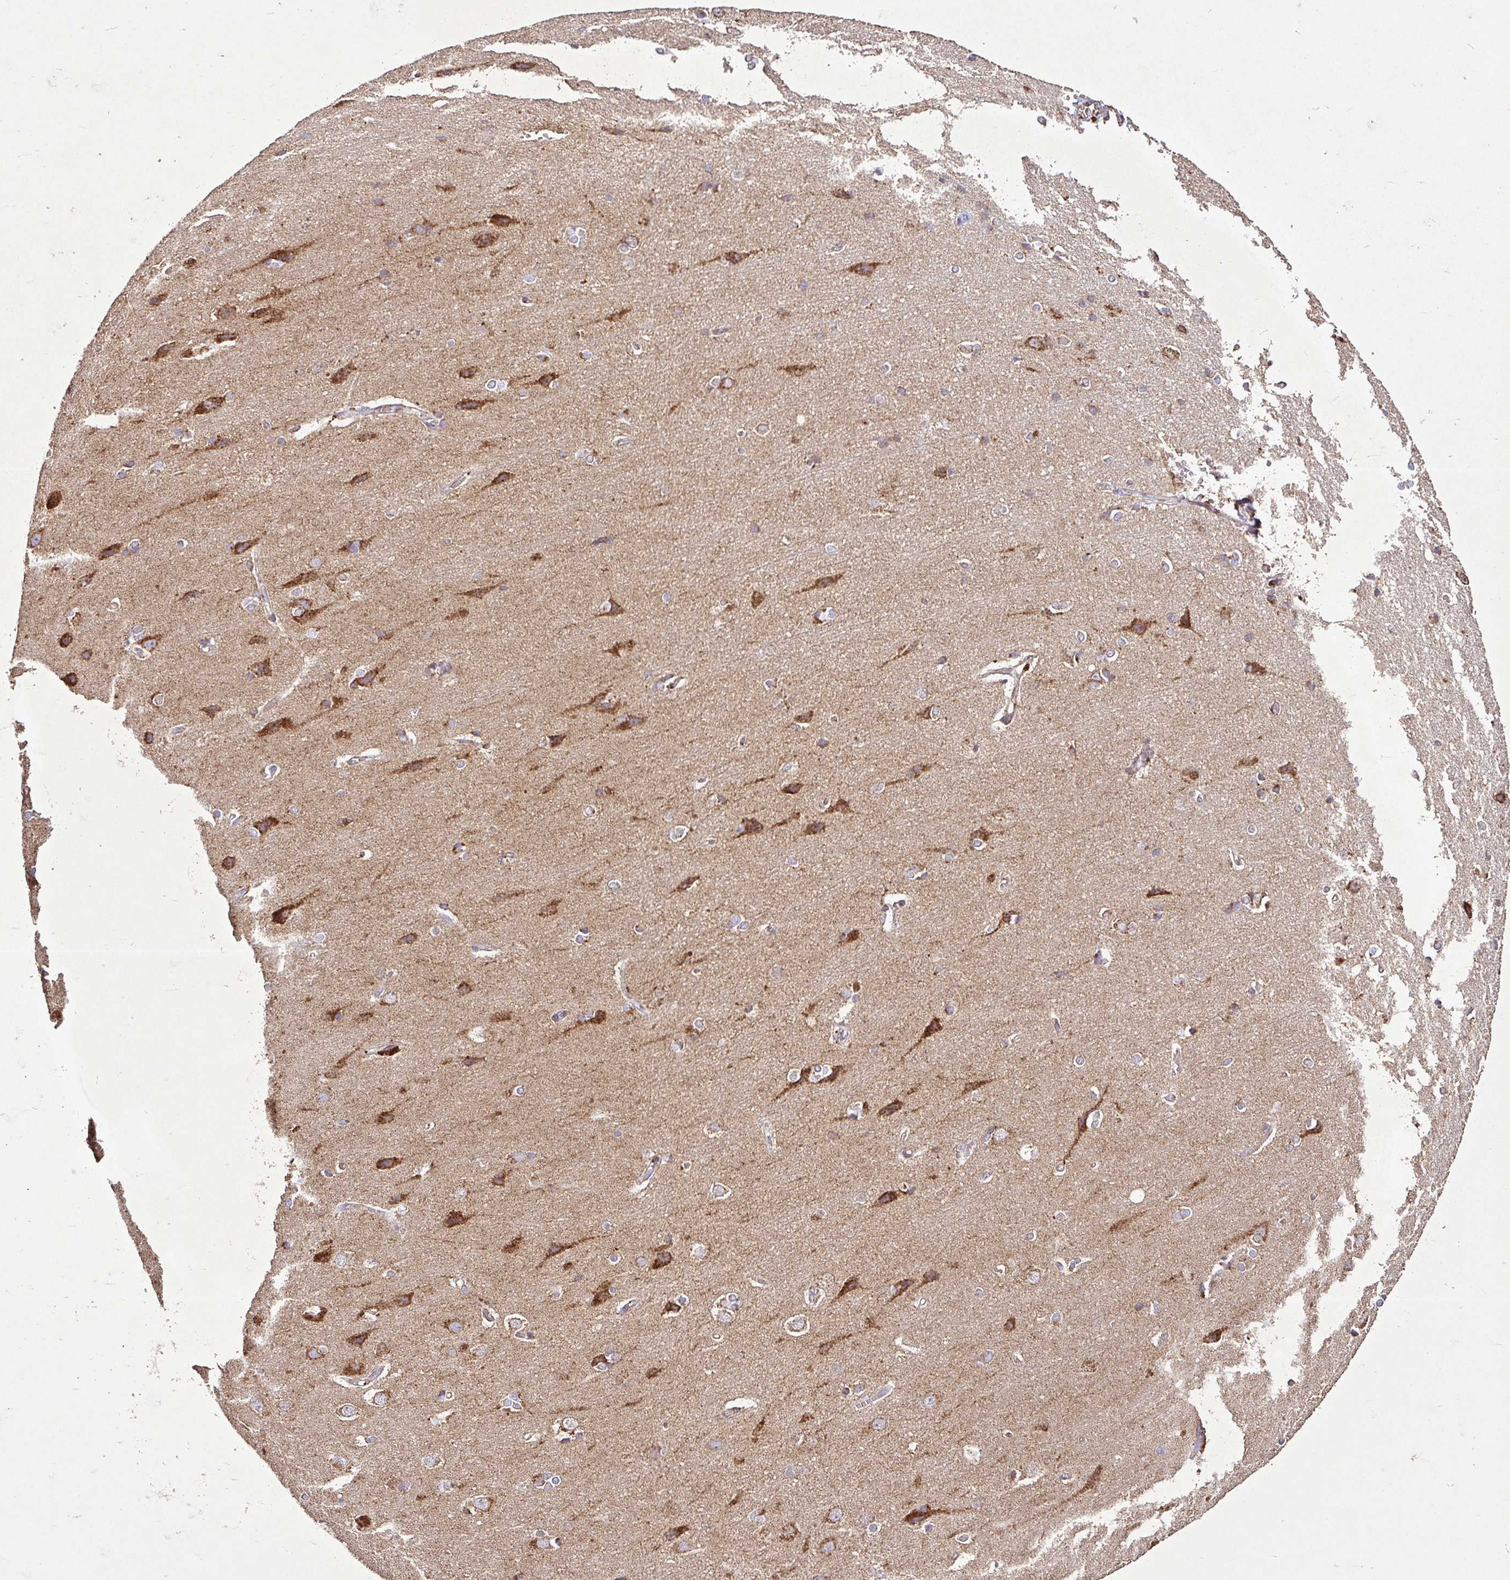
{"staining": {"intensity": "weak", "quantity": "25%-75%", "location": "cytoplasmic/membranous"}, "tissue": "cerebral cortex", "cell_type": "Endothelial cells", "image_type": "normal", "snomed": [{"axis": "morphology", "description": "Normal tissue, NOS"}, {"axis": "topography", "description": "Cerebral cortex"}], "caption": "The micrograph reveals immunohistochemical staining of normal cerebral cortex. There is weak cytoplasmic/membranous staining is present in about 25%-75% of endothelial cells. Nuclei are stained in blue.", "gene": "AGK", "patient": {"sex": "male", "age": 37}}